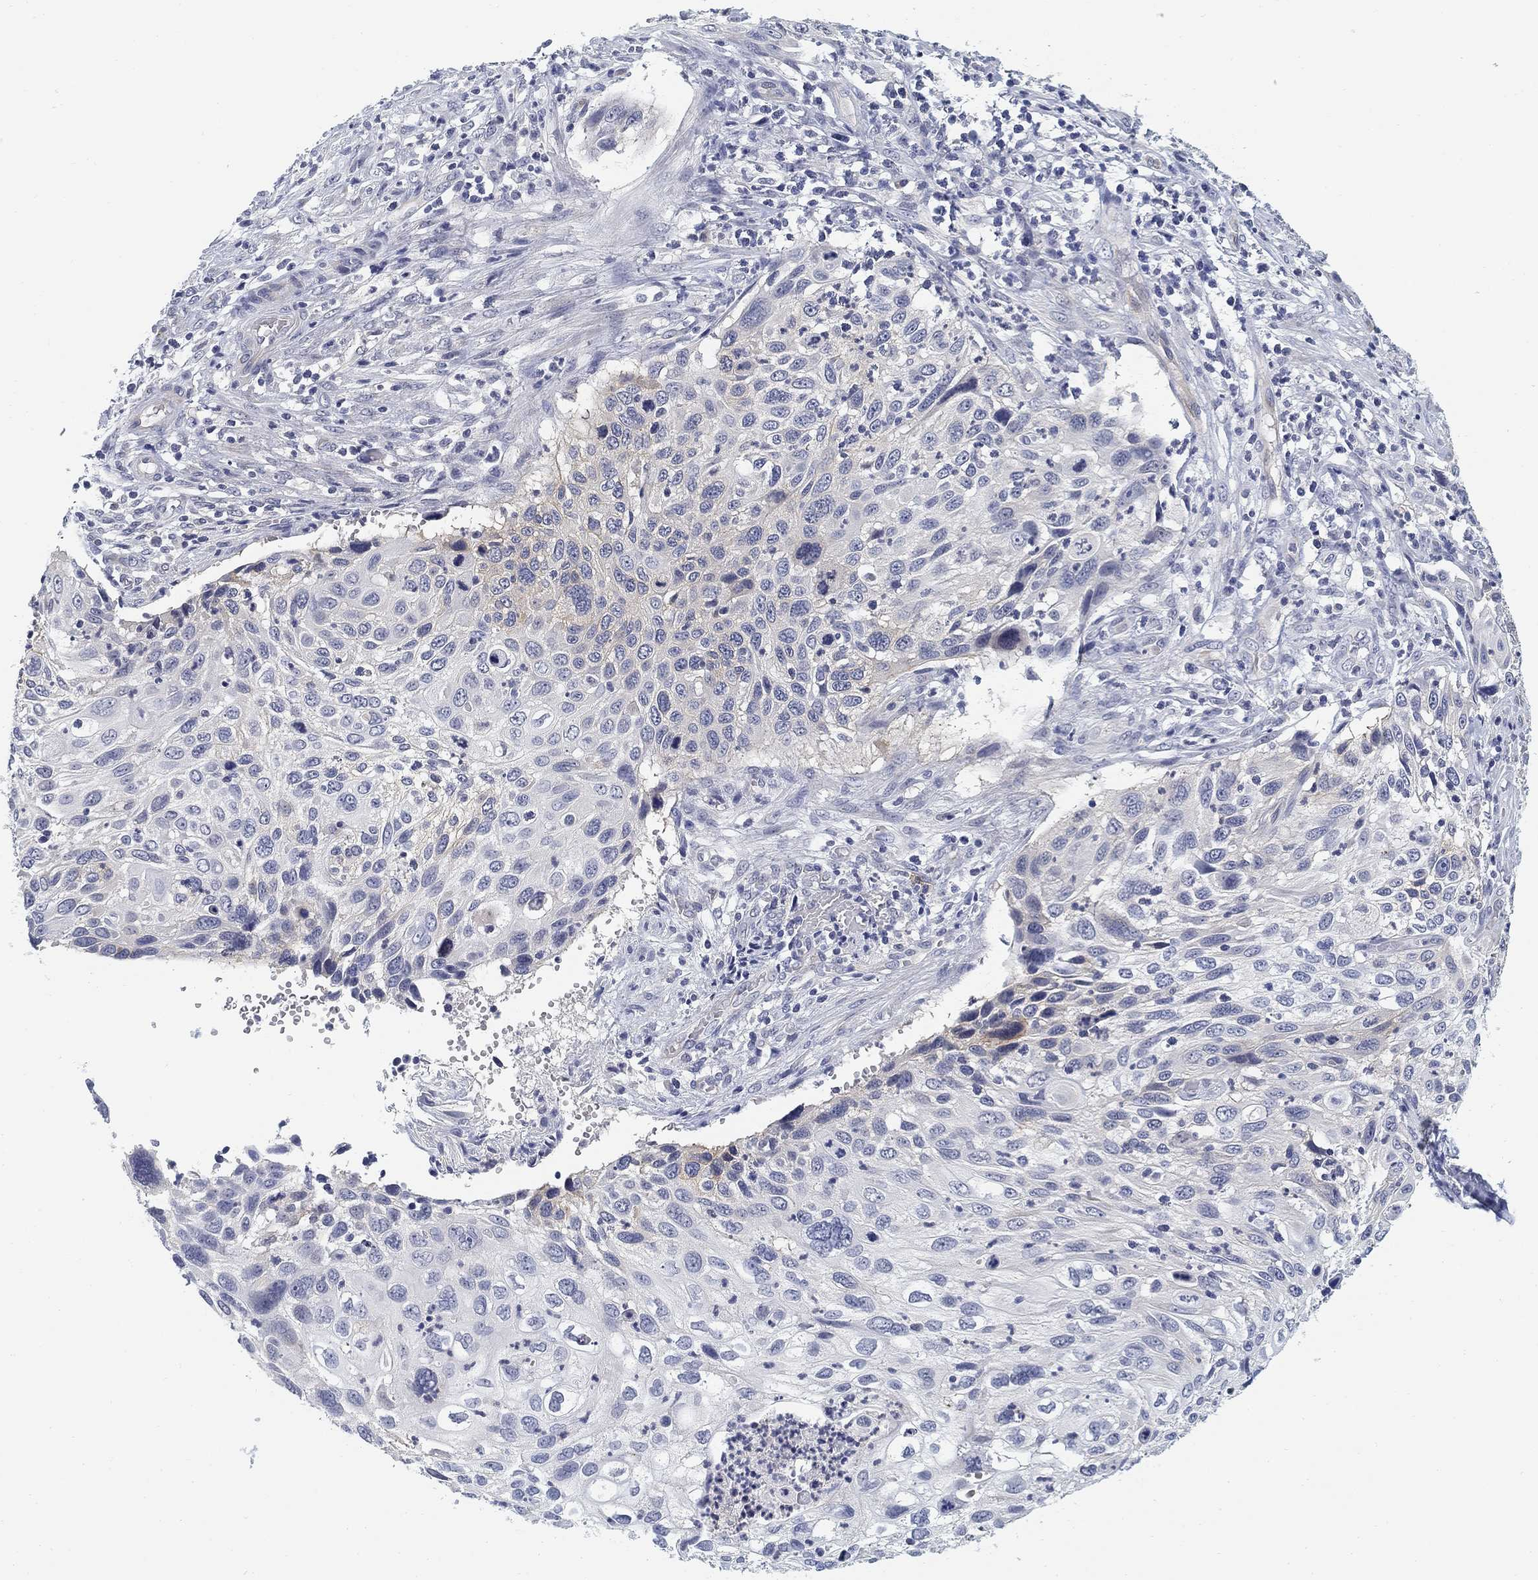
{"staining": {"intensity": "negative", "quantity": "none", "location": "none"}, "tissue": "cervical cancer", "cell_type": "Tumor cells", "image_type": "cancer", "snomed": [{"axis": "morphology", "description": "Squamous cell carcinoma, NOS"}, {"axis": "topography", "description": "Cervix"}], "caption": "A high-resolution micrograph shows immunohistochemistry (IHC) staining of cervical cancer, which exhibits no significant expression in tumor cells. Brightfield microscopy of immunohistochemistry (IHC) stained with DAB (3,3'-diaminobenzidine) (brown) and hematoxylin (blue), captured at high magnification.", "gene": "SLC2A5", "patient": {"sex": "female", "age": 70}}